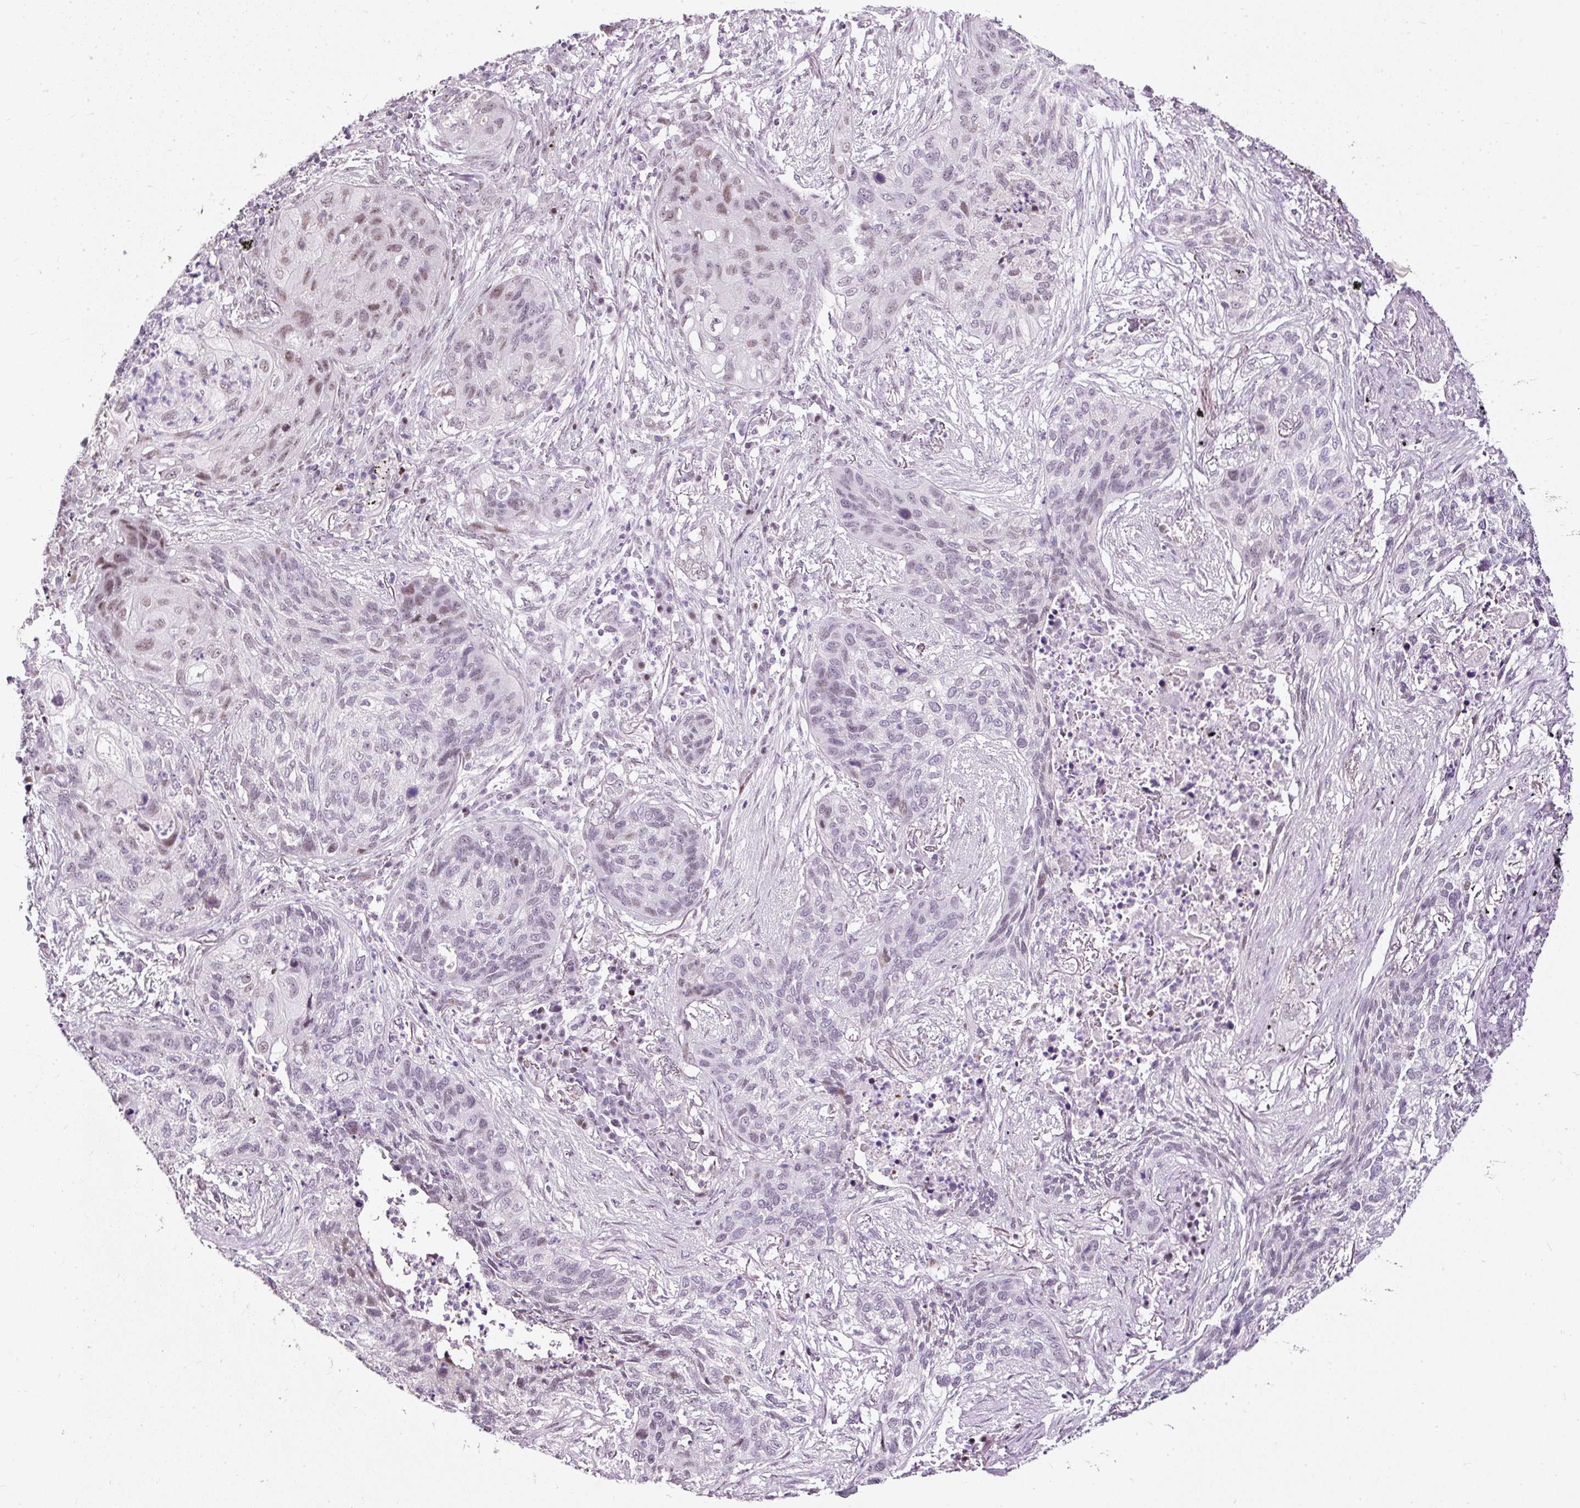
{"staining": {"intensity": "weak", "quantity": "25%-75%", "location": "nuclear"}, "tissue": "lung cancer", "cell_type": "Tumor cells", "image_type": "cancer", "snomed": [{"axis": "morphology", "description": "Squamous cell carcinoma, NOS"}, {"axis": "topography", "description": "Lung"}], "caption": "The immunohistochemical stain highlights weak nuclear expression in tumor cells of squamous cell carcinoma (lung) tissue.", "gene": "PDE6B", "patient": {"sex": "female", "age": 63}}